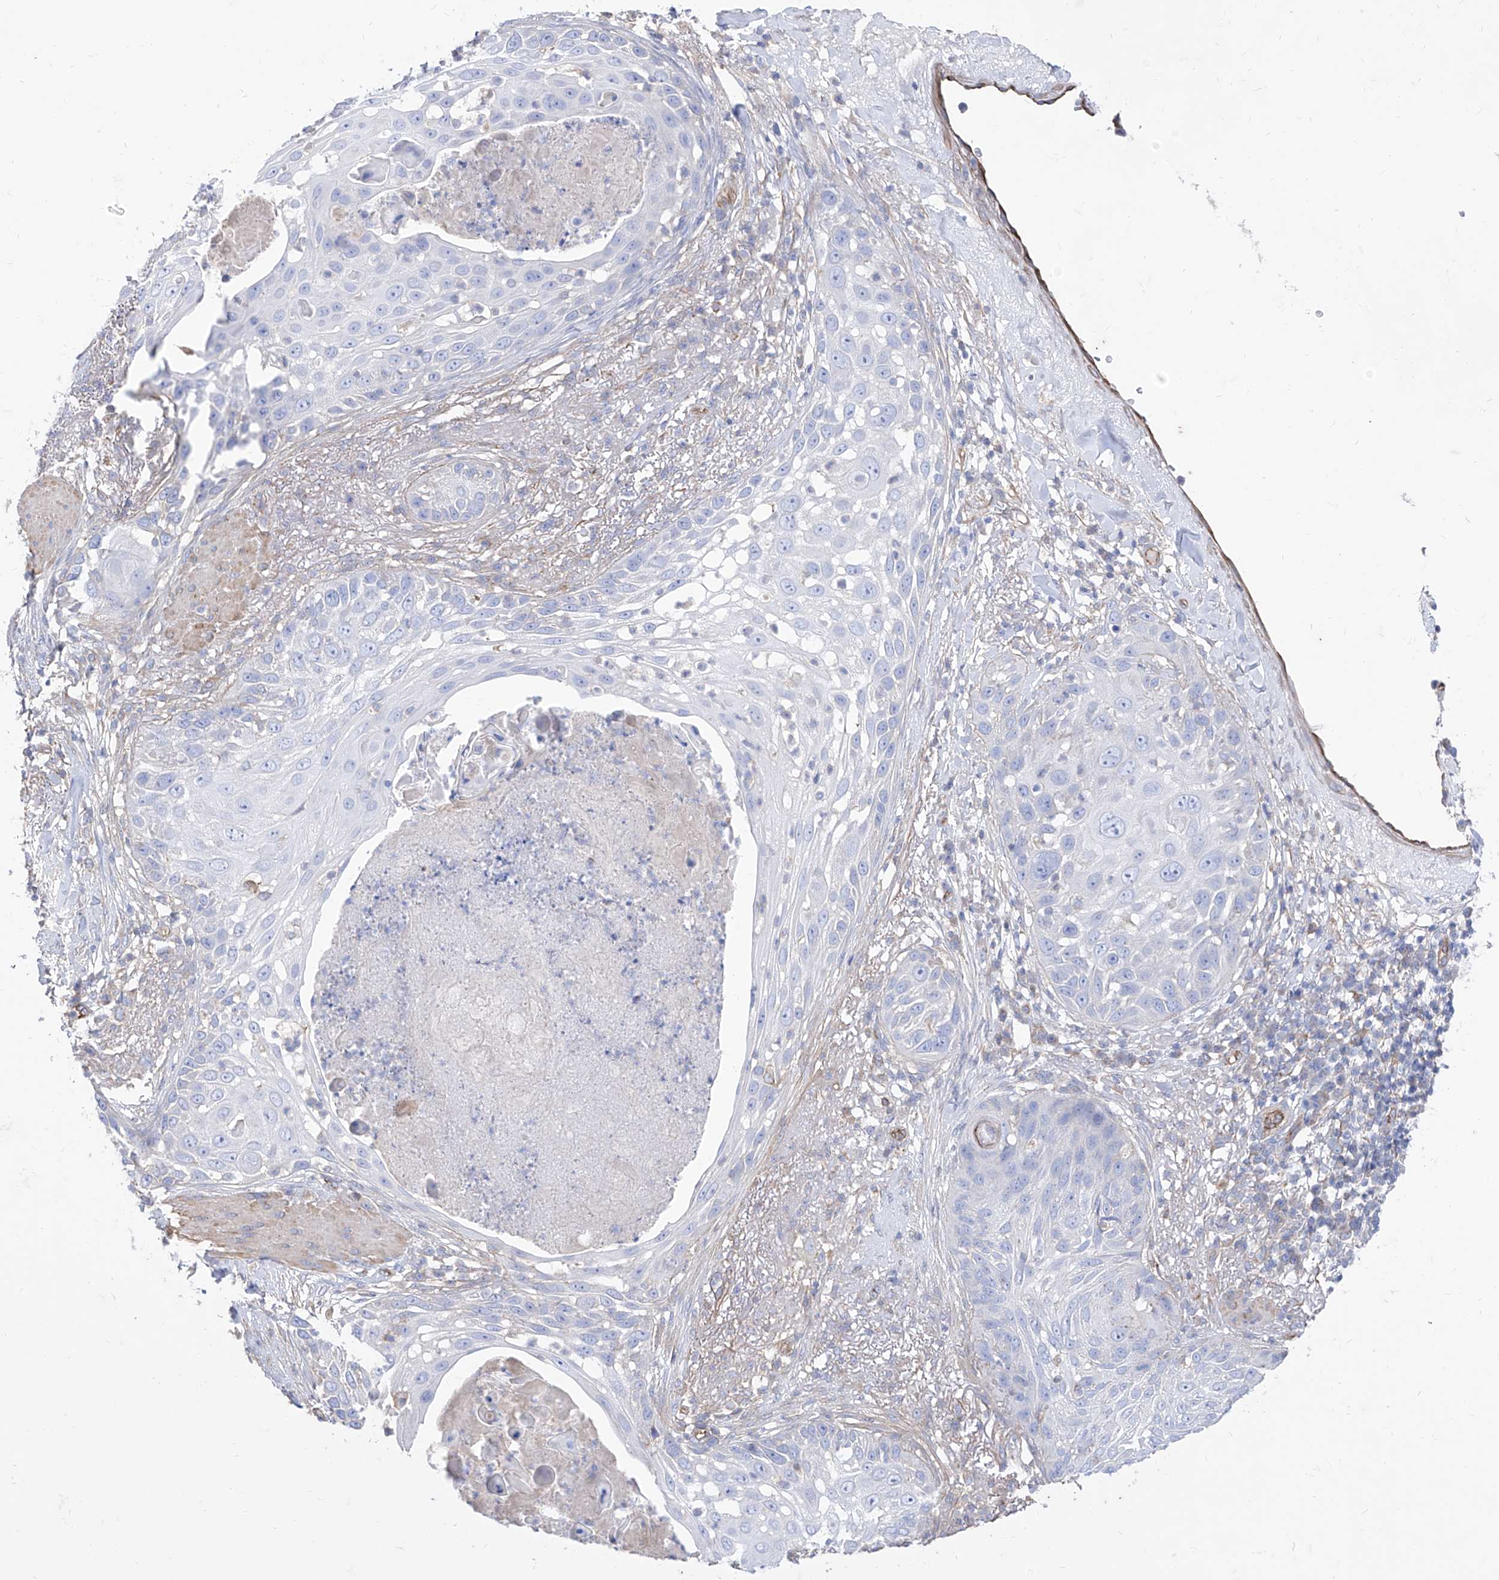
{"staining": {"intensity": "negative", "quantity": "none", "location": "none"}, "tissue": "skin cancer", "cell_type": "Tumor cells", "image_type": "cancer", "snomed": [{"axis": "morphology", "description": "Squamous cell carcinoma, NOS"}, {"axis": "topography", "description": "Skin"}], "caption": "Immunohistochemistry (IHC) photomicrograph of squamous cell carcinoma (skin) stained for a protein (brown), which exhibits no expression in tumor cells.", "gene": "C1orf74", "patient": {"sex": "female", "age": 44}}